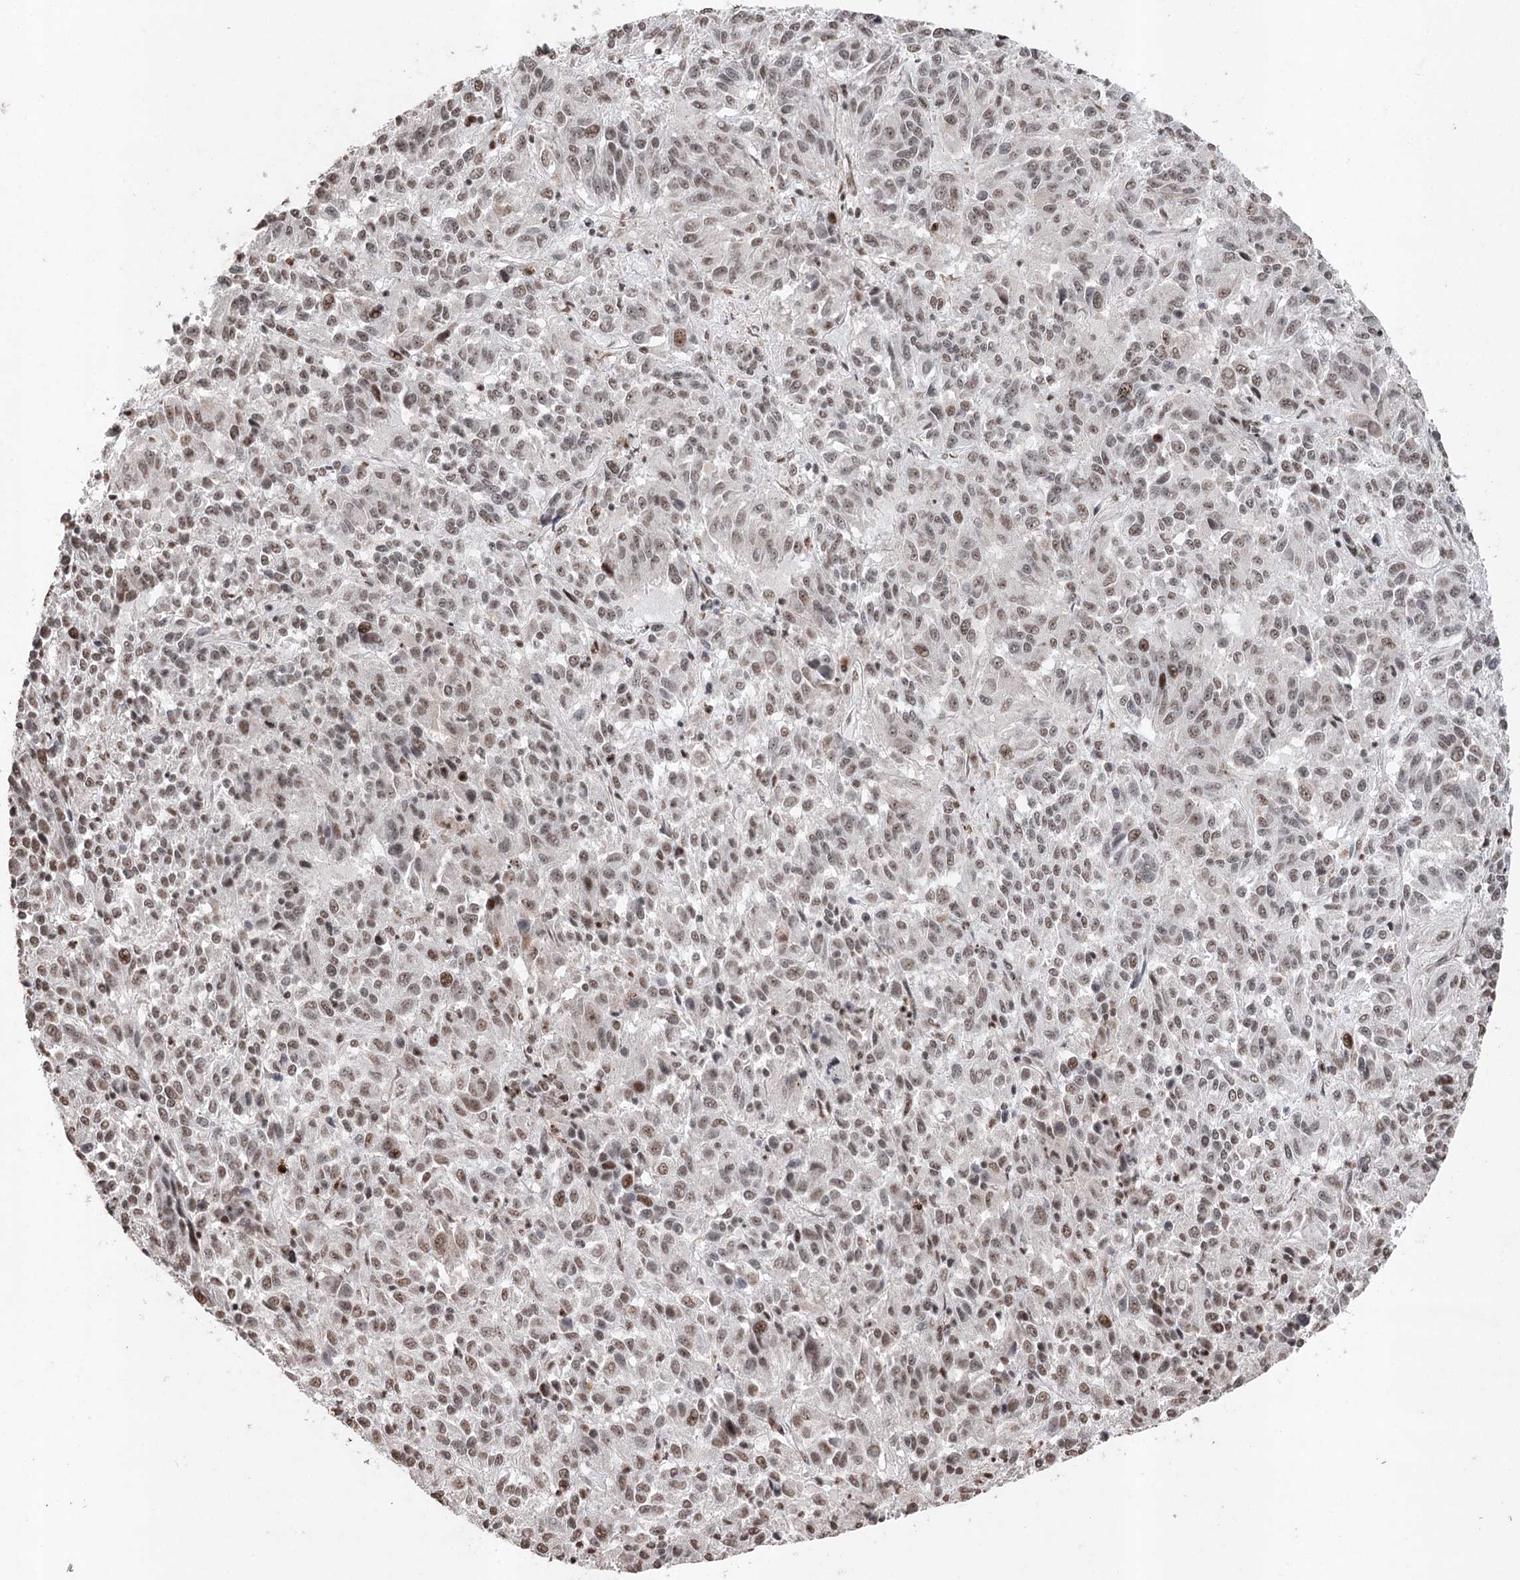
{"staining": {"intensity": "moderate", "quantity": ">75%", "location": "nuclear"}, "tissue": "melanoma", "cell_type": "Tumor cells", "image_type": "cancer", "snomed": [{"axis": "morphology", "description": "Malignant melanoma, Metastatic site"}, {"axis": "topography", "description": "Lung"}], "caption": "Protein expression analysis of malignant melanoma (metastatic site) reveals moderate nuclear staining in approximately >75% of tumor cells. (DAB = brown stain, brightfield microscopy at high magnification).", "gene": "PDCD4", "patient": {"sex": "male", "age": 64}}